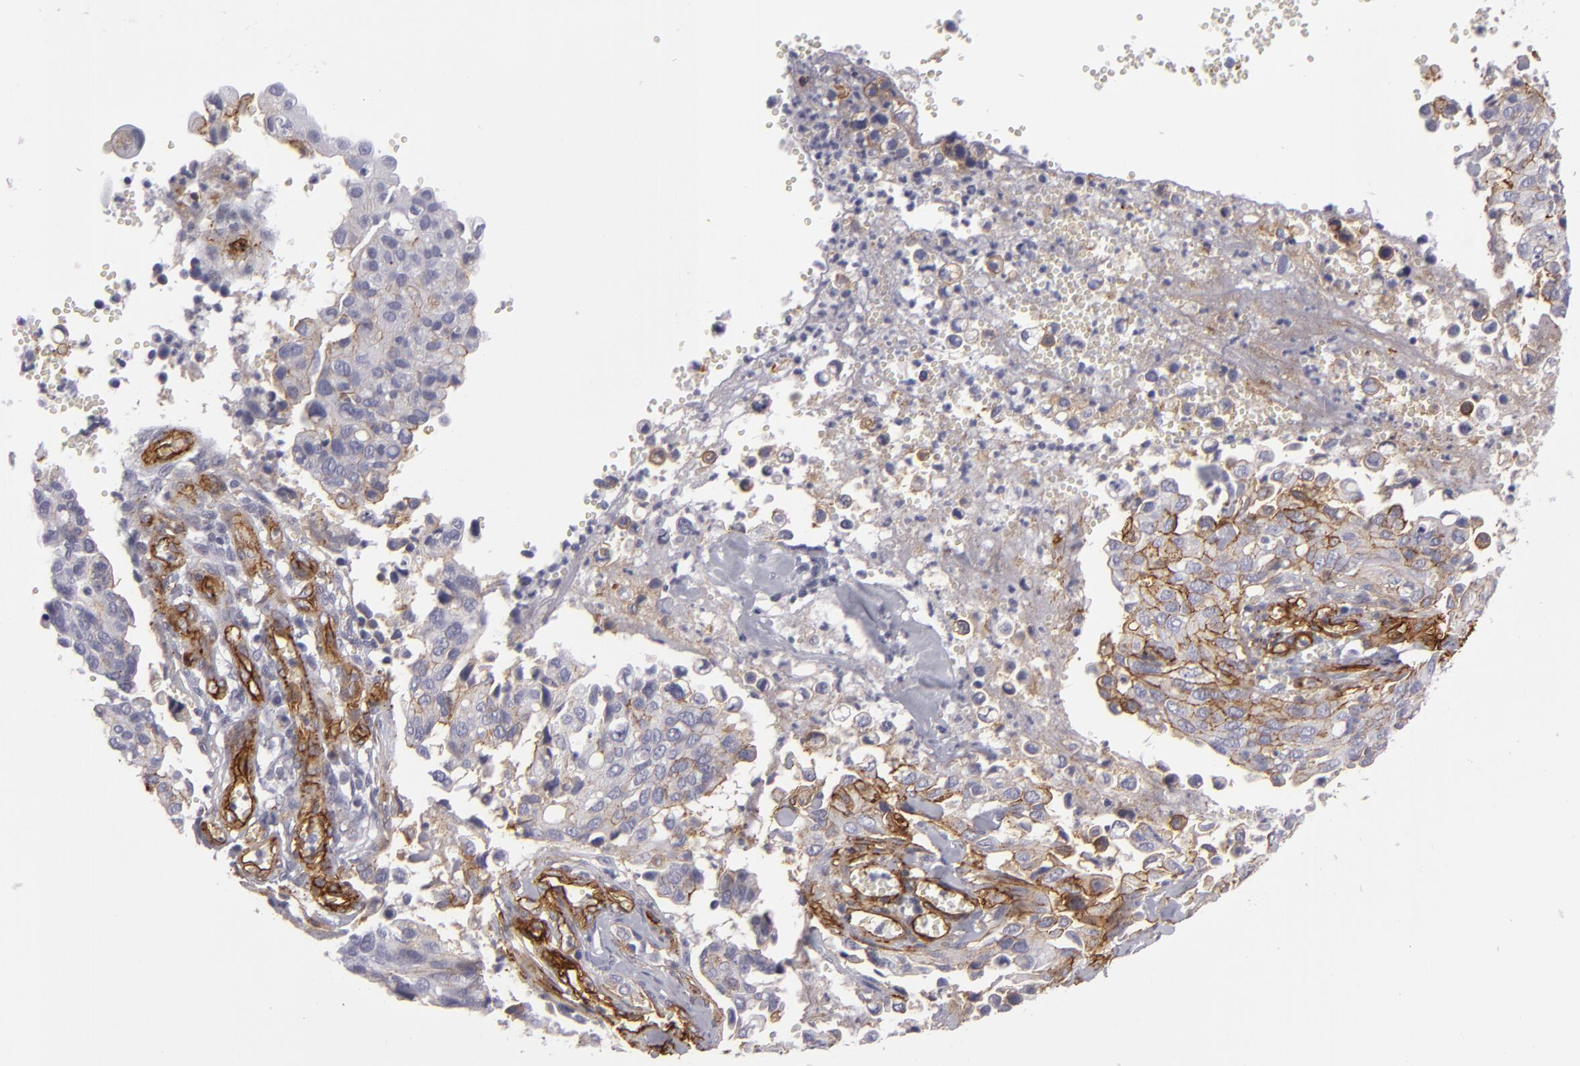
{"staining": {"intensity": "weak", "quantity": "25%-75%", "location": "cytoplasmic/membranous"}, "tissue": "cervical cancer", "cell_type": "Tumor cells", "image_type": "cancer", "snomed": [{"axis": "morphology", "description": "Normal tissue, NOS"}, {"axis": "morphology", "description": "Squamous cell carcinoma, NOS"}, {"axis": "topography", "description": "Cervix"}], "caption": "Immunohistochemical staining of cervical cancer (squamous cell carcinoma) demonstrates low levels of weak cytoplasmic/membranous protein positivity in about 25%-75% of tumor cells. (DAB (3,3'-diaminobenzidine) = brown stain, brightfield microscopy at high magnification).", "gene": "MCAM", "patient": {"sex": "female", "age": 45}}